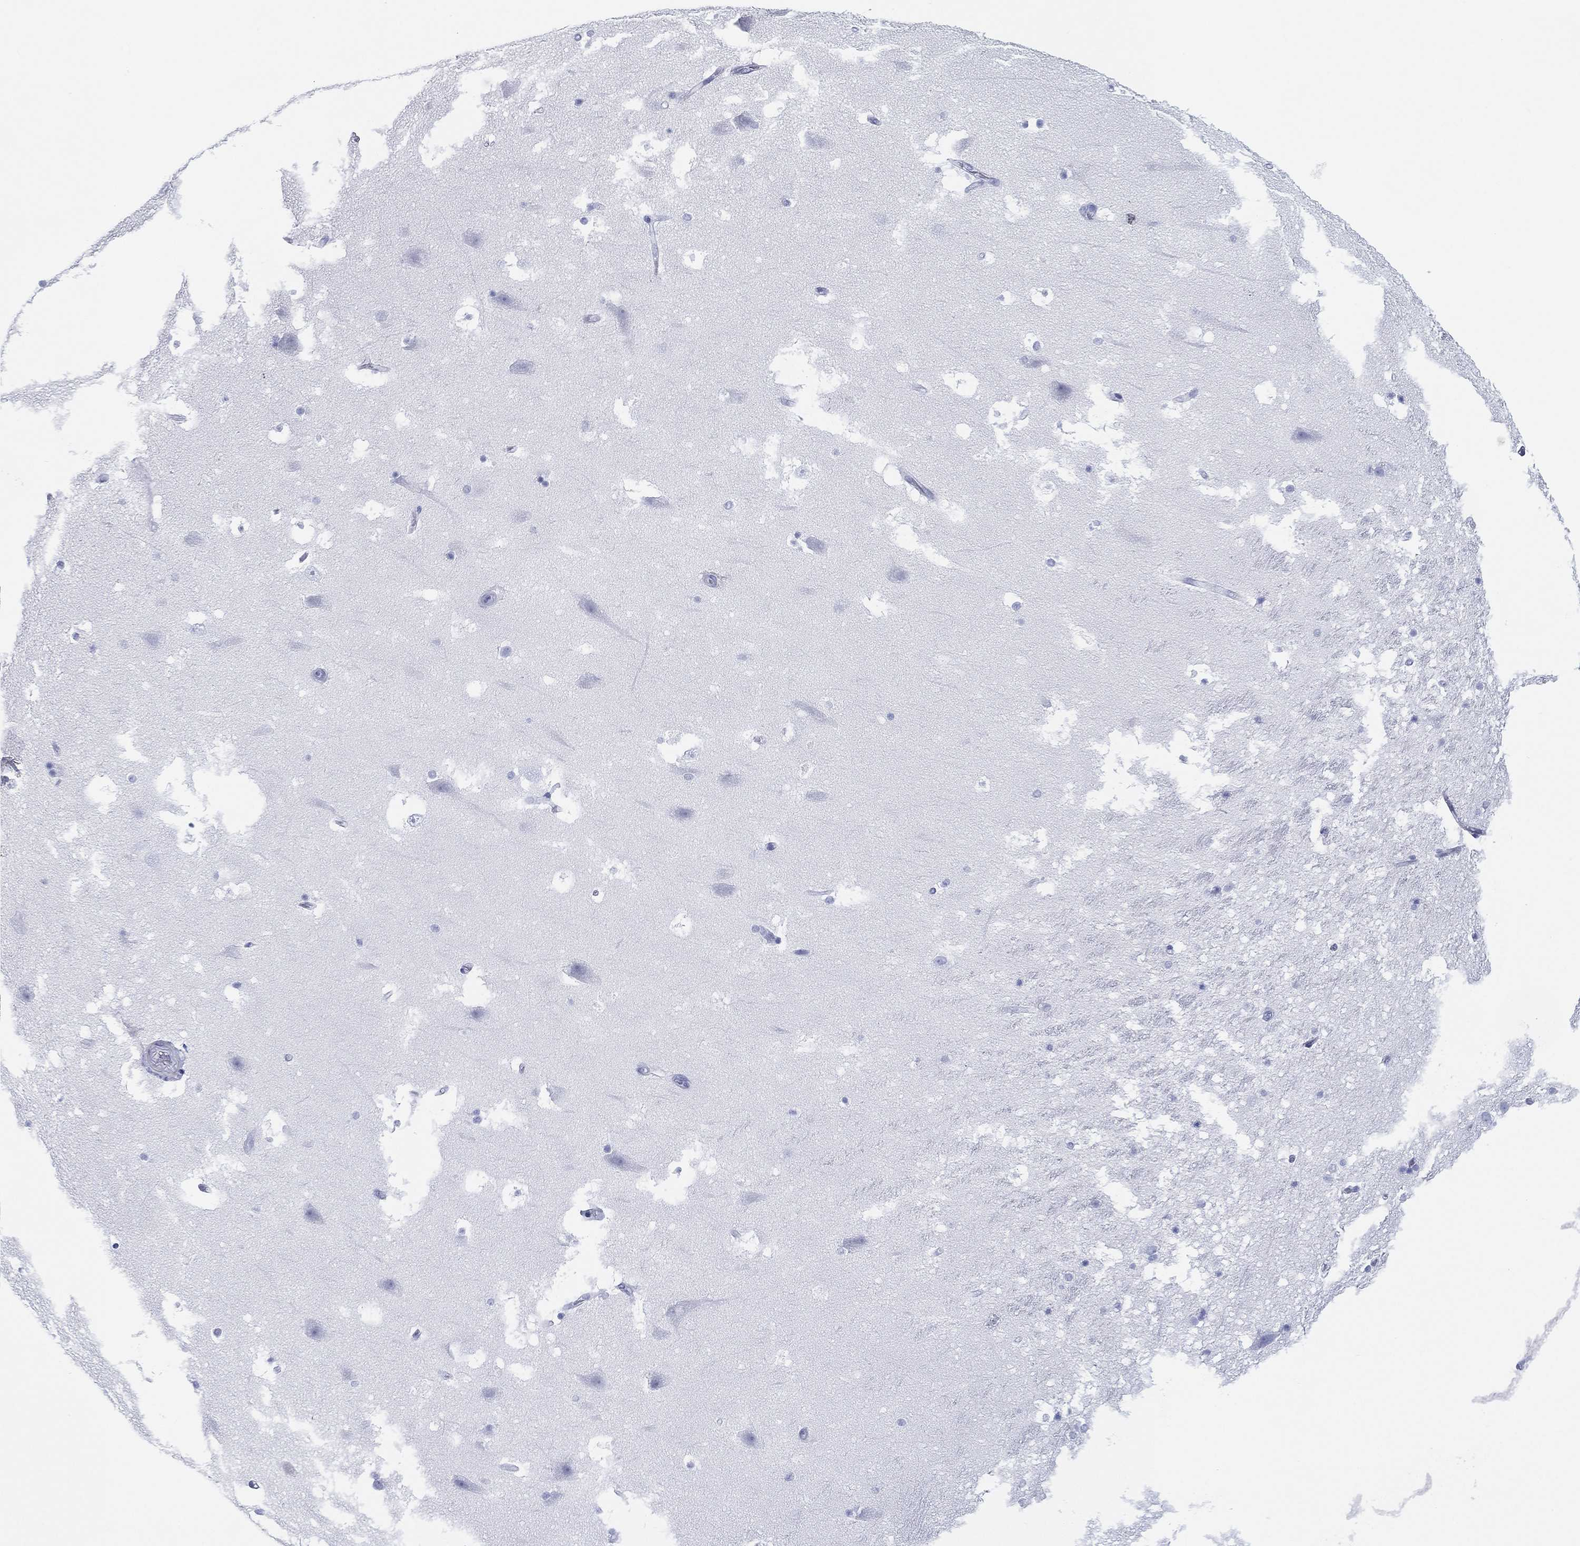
{"staining": {"intensity": "negative", "quantity": "none", "location": "none"}, "tissue": "hippocampus", "cell_type": "Glial cells", "image_type": "normal", "snomed": [{"axis": "morphology", "description": "Normal tissue, NOS"}, {"axis": "topography", "description": "Hippocampus"}], "caption": "Immunohistochemistry (IHC) photomicrograph of normal hippocampus stained for a protein (brown), which displays no positivity in glial cells. (DAB (3,3'-diaminobenzidine) immunohistochemistry (IHC) visualized using brightfield microscopy, high magnification).", "gene": "CD79A", "patient": {"sex": "male", "age": 51}}